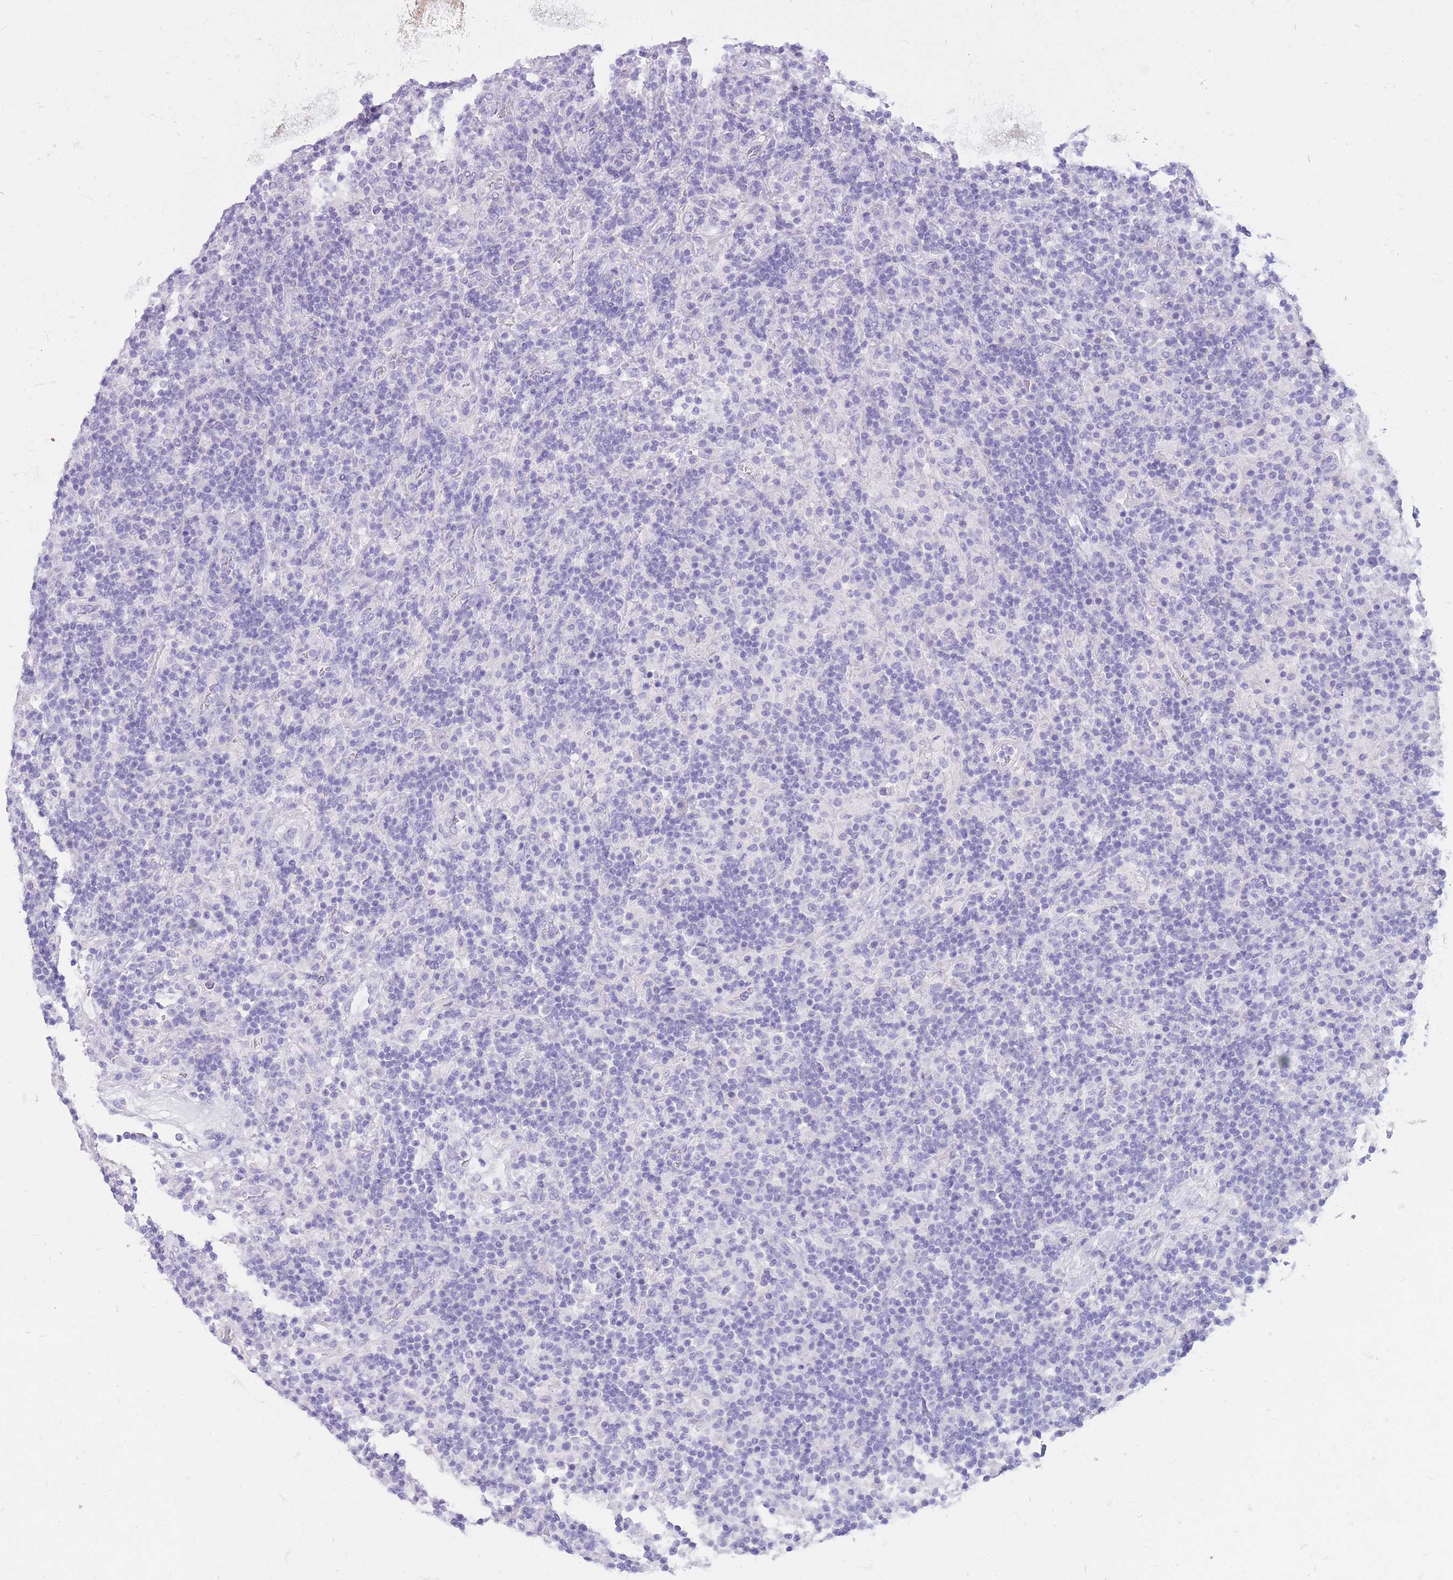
{"staining": {"intensity": "negative", "quantity": "none", "location": "none"}, "tissue": "lymphoma", "cell_type": "Tumor cells", "image_type": "cancer", "snomed": [{"axis": "morphology", "description": "Hodgkin's disease, NOS"}, {"axis": "topography", "description": "Lymph node"}], "caption": "Immunohistochemistry of lymphoma demonstrates no positivity in tumor cells. (Immunohistochemistry (ihc), brightfield microscopy, high magnification).", "gene": "CYP21A2", "patient": {"sex": "male", "age": 70}}